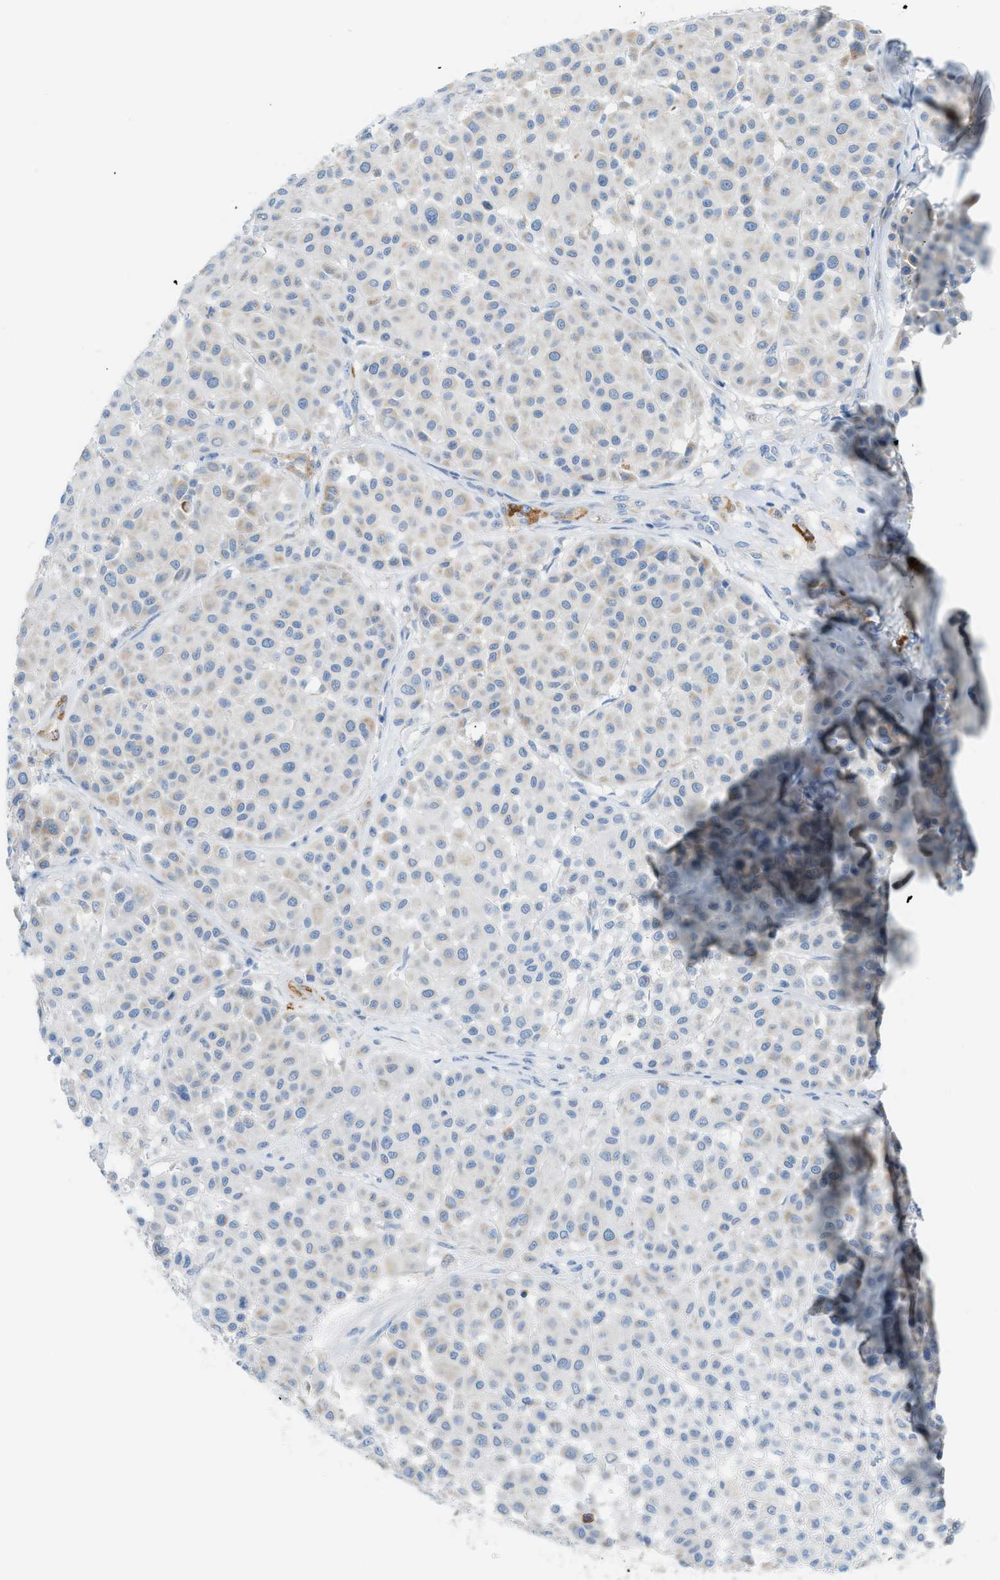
{"staining": {"intensity": "negative", "quantity": "none", "location": "none"}, "tissue": "melanoma", "cell_type": "Tumor cells", "image_type": "cancer", "snomed": [{"axis": "morphology", "description": "Malignant melanoma, Metastatic site"}, {"axis": "topography", "description": "Soft tissue"}], "caption": "This is a photomicrograph of immunohistochemistry (IHC) staining of malignant melanoma (metastatic site), which shows no positivity in tumor cells.", "gene": "MYH11", "patient": {"sex": "male", "age": 41}}